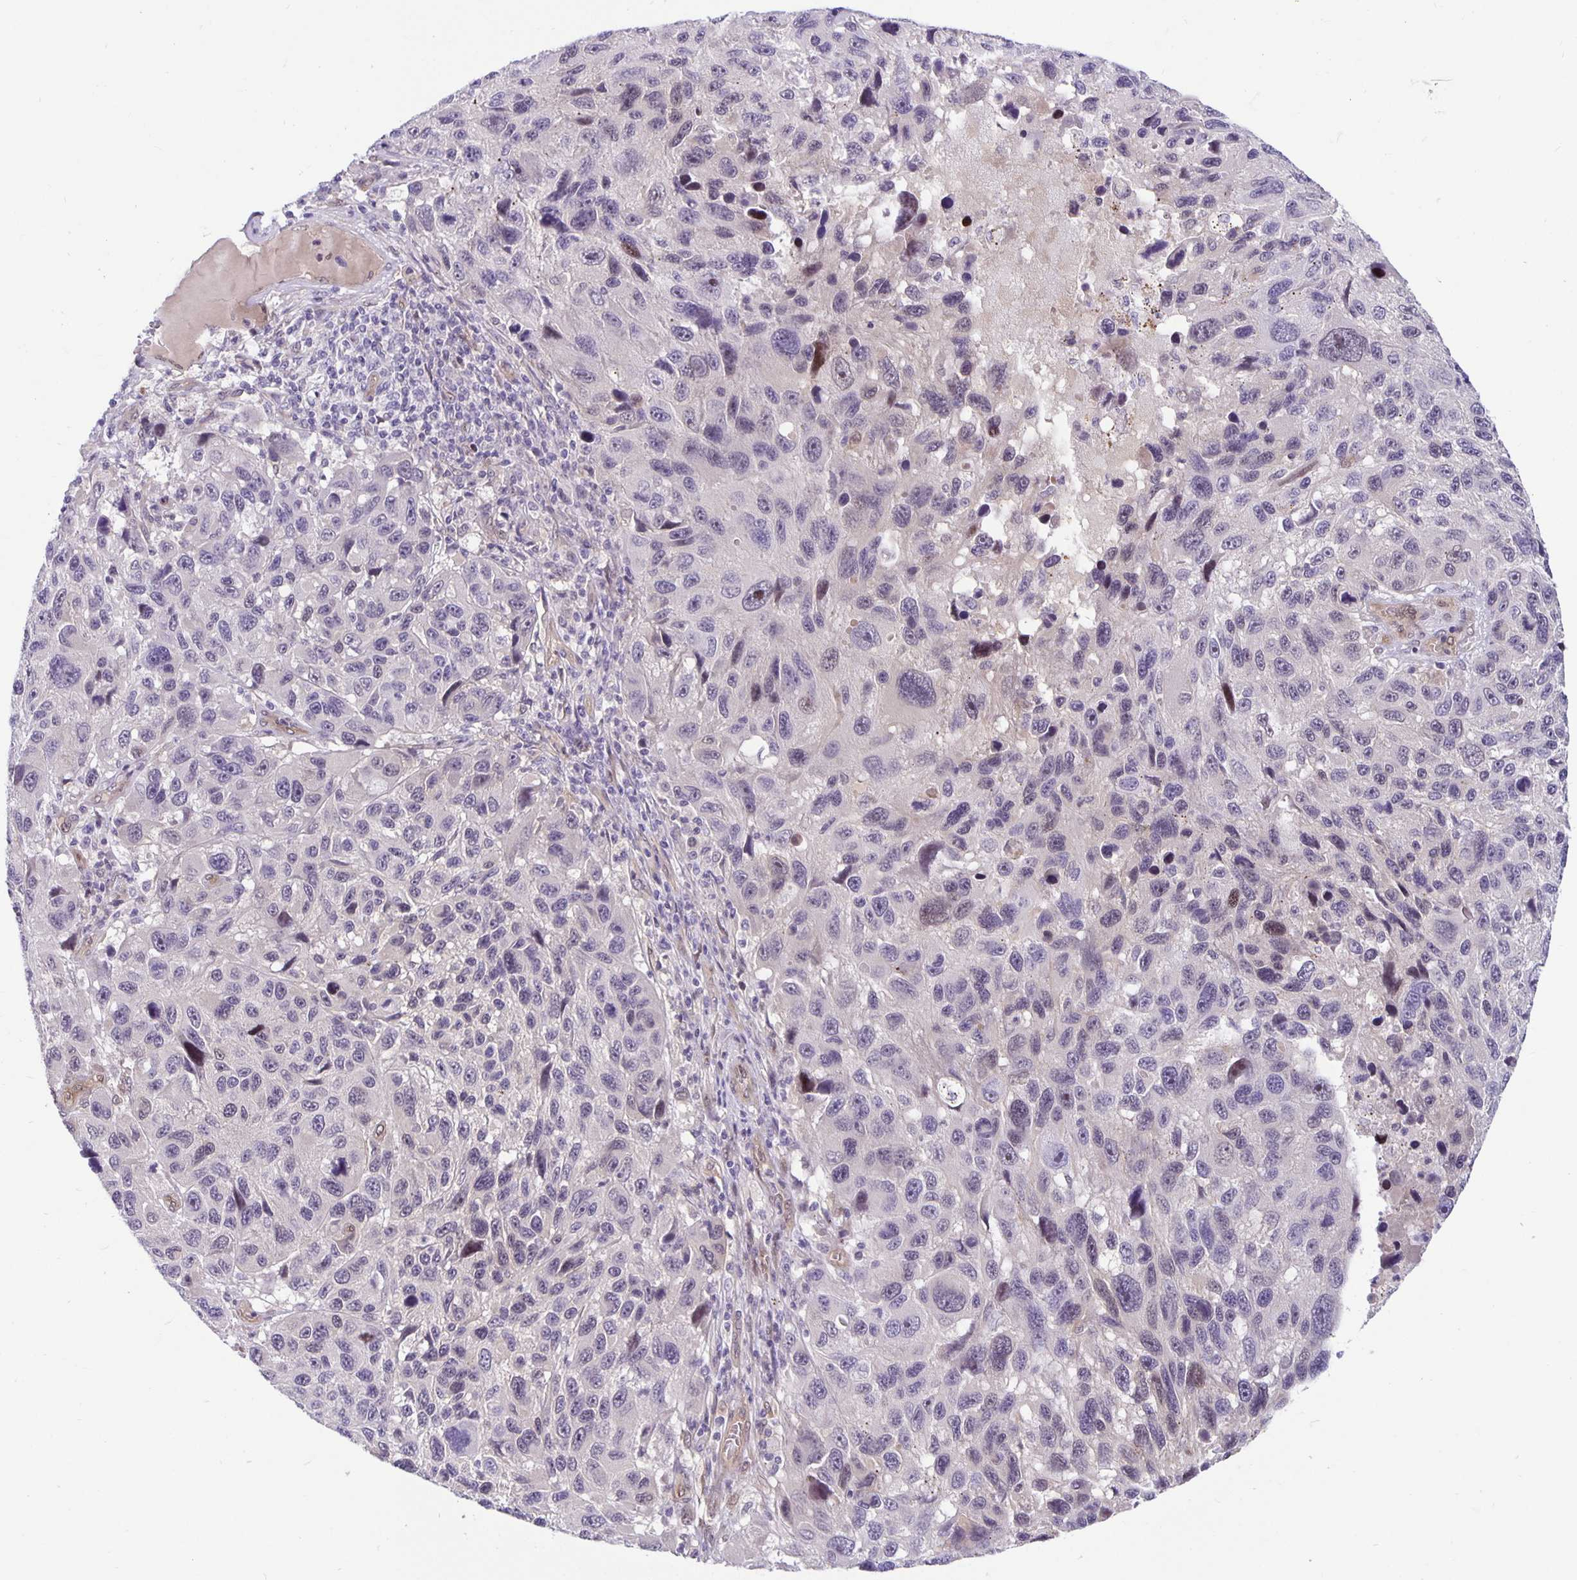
{"staining": {"intensity": "negative", "quantity": "none", "location": "none"}, "tissue": "melanoma", "cell_type": "Tumor cells", "image_type": "cancer", "snomed": [{"axis": "morphology", "description": "Malignant melanoma, NOS"}, {"axis": "topography", "description": "Skin"}], "caption": "IHC image of malignant melanoma stained for a protein (brown), which shows no positivity in tumor cells.", "gene": "TAX1BP3", "patient": {"sex": "male", "age": 53}}